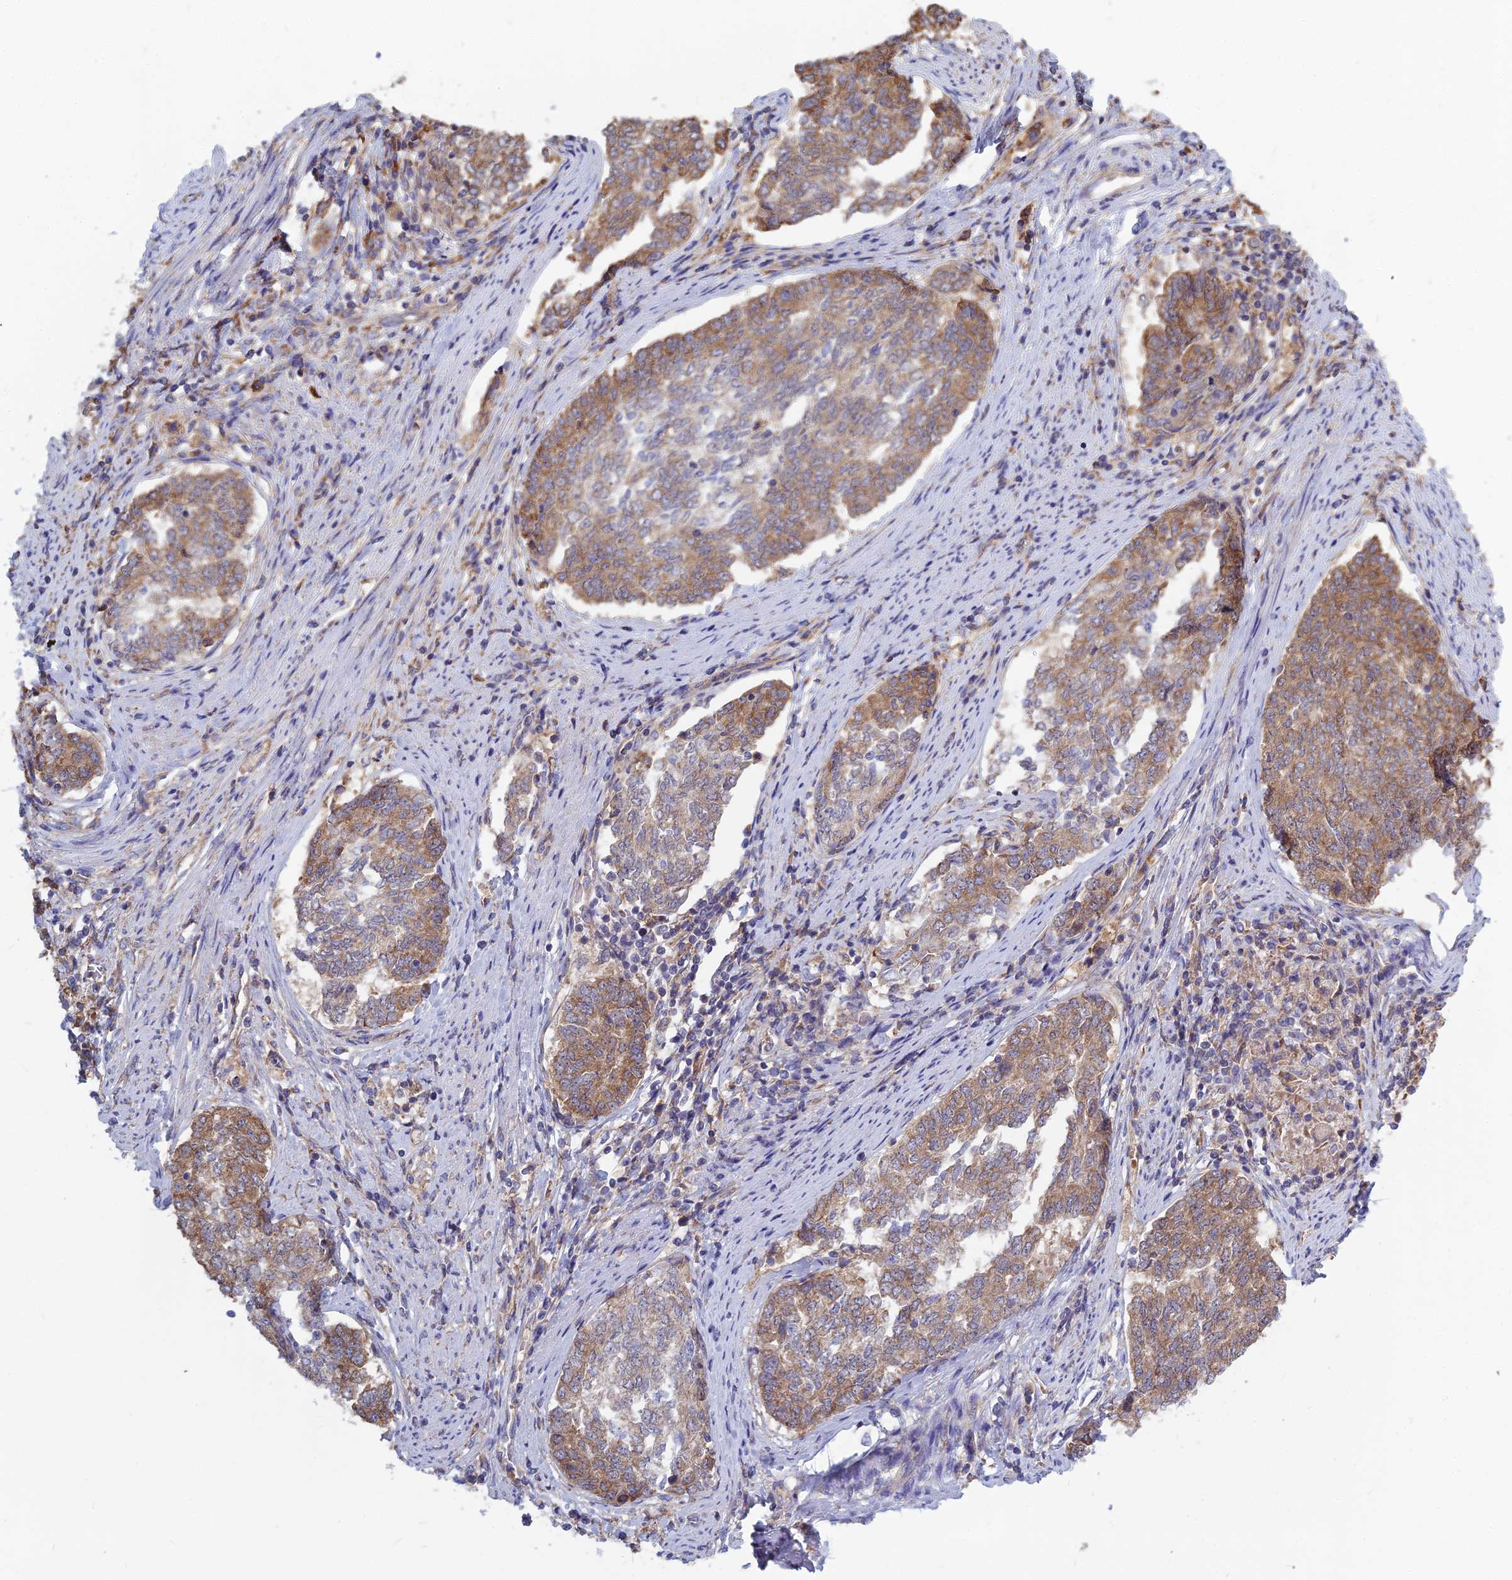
{"staining": {"intensity": "moderate", "quantity": ">75%", "location": "cytoplasmic/membranous"}, "tissue": "endometrial cancer", "cell_type": "Tumor cells", "image_type": "cancer", "snomed": [{"axis": "morphology", "description": "Adenocarcinoma, NOS"}, {"axis": "topography", "description": "Endometrium"}], "caption": "The immunohistochemical stain labels moderate cytoplasmic/membranous expression in tumor cells of adenocarcinoma (endometrial) tissue. The staining was performed using DAB, with brown indicating positive protein expression. Nuclei are stained blue with hematoxylin.", "gene": "KIAA1143", "patient": {"sex": "female", "age": 80}}